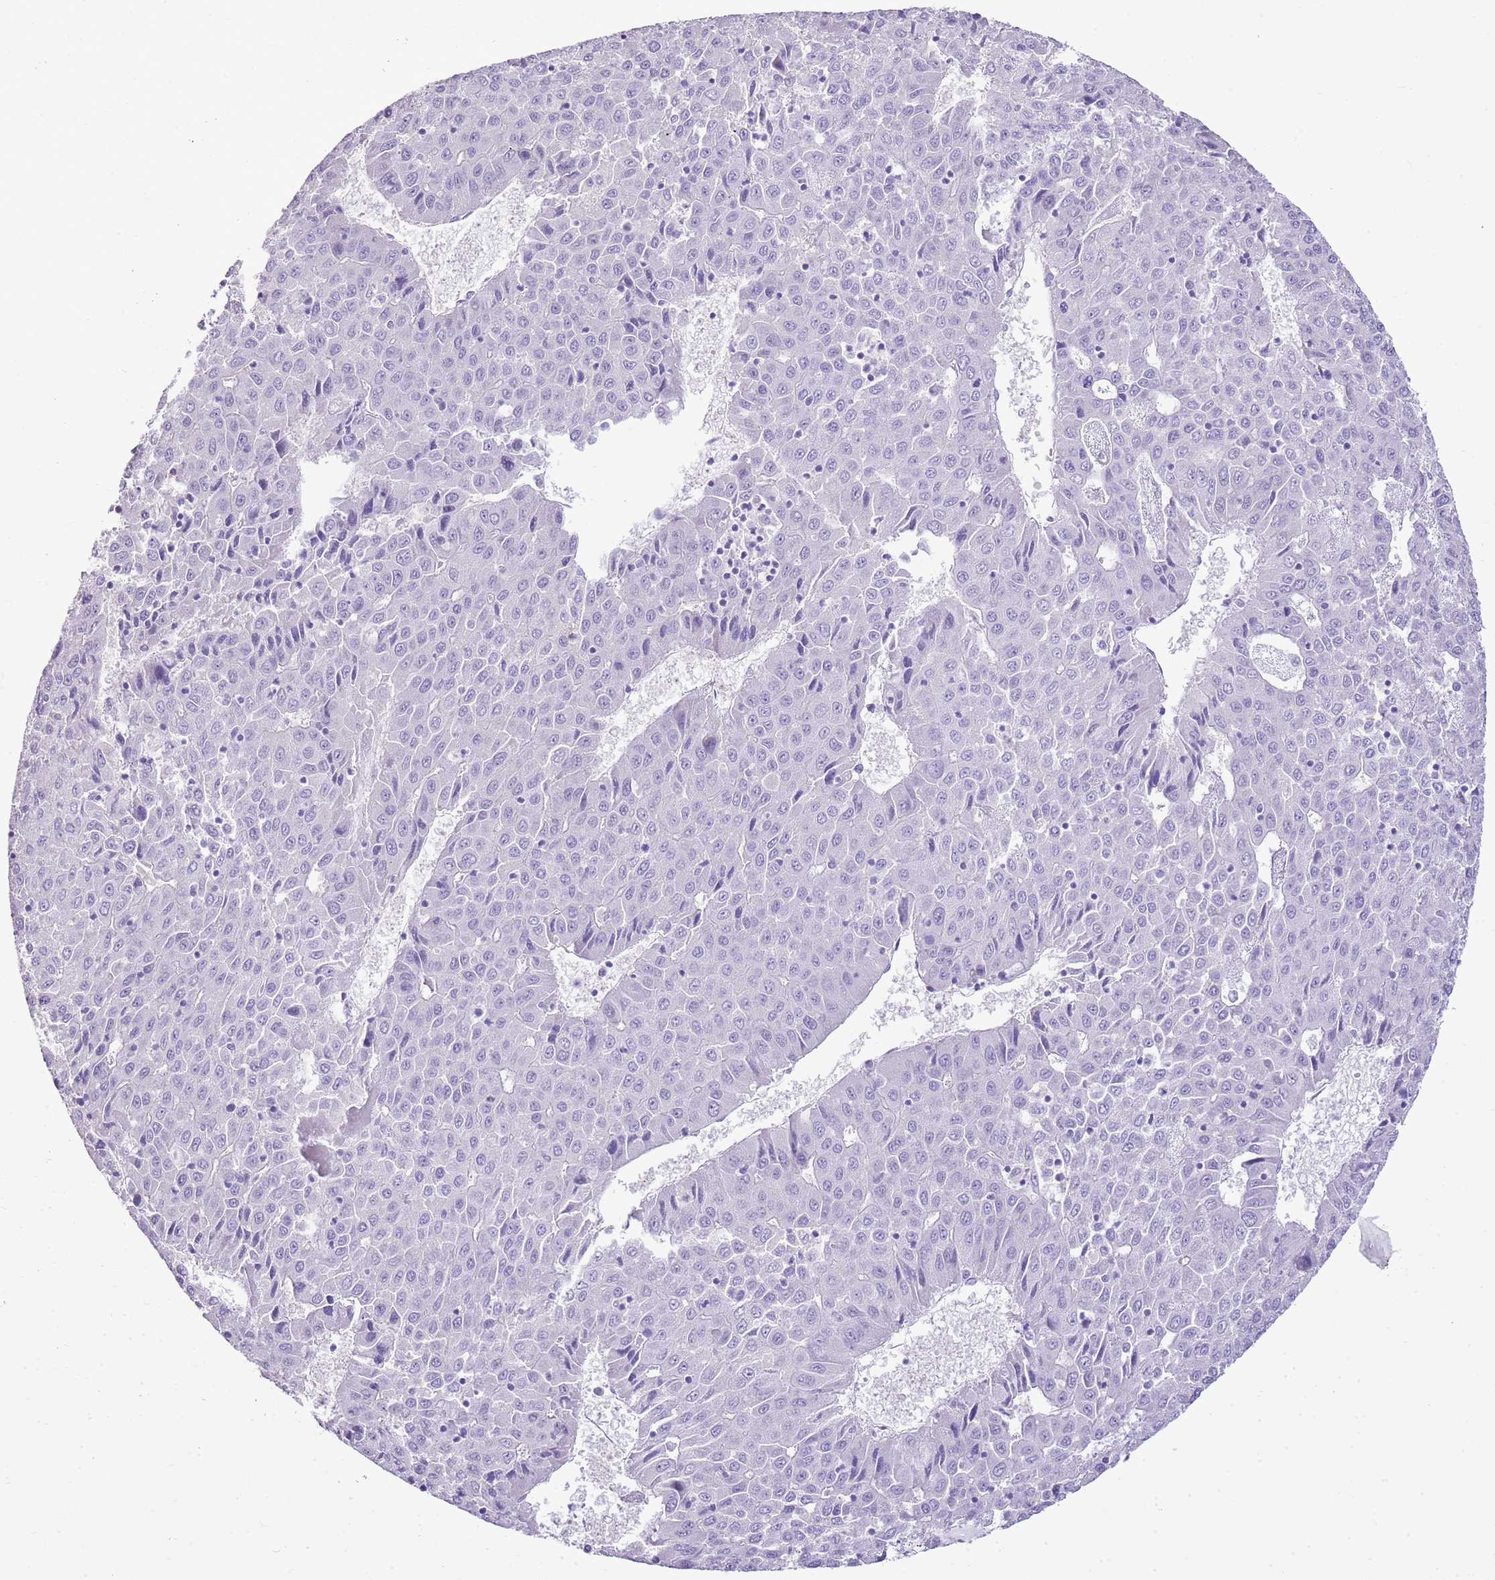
{"staining": {"intensity": "negative", "quantity": "none", "location": "none"}, "tissue": "liver cancer", "cell_type": "Tumor cells", "image_type": "cancer", "snomed": [{"axis": "morphology", "description": "Carcinoma, Hepatocellular, NOS"}, {"axis": "topography", "description": "Liver"}], "caption": "The image exhibits no staining of tumor cells in liver hepatocellular carcinoma. (DAB (3,3'-diaminobenzidine) immunohistochemistry (IHC), high magnification).", "gene": "XPO7", "patient": {"sex": "female", "age": 53}}